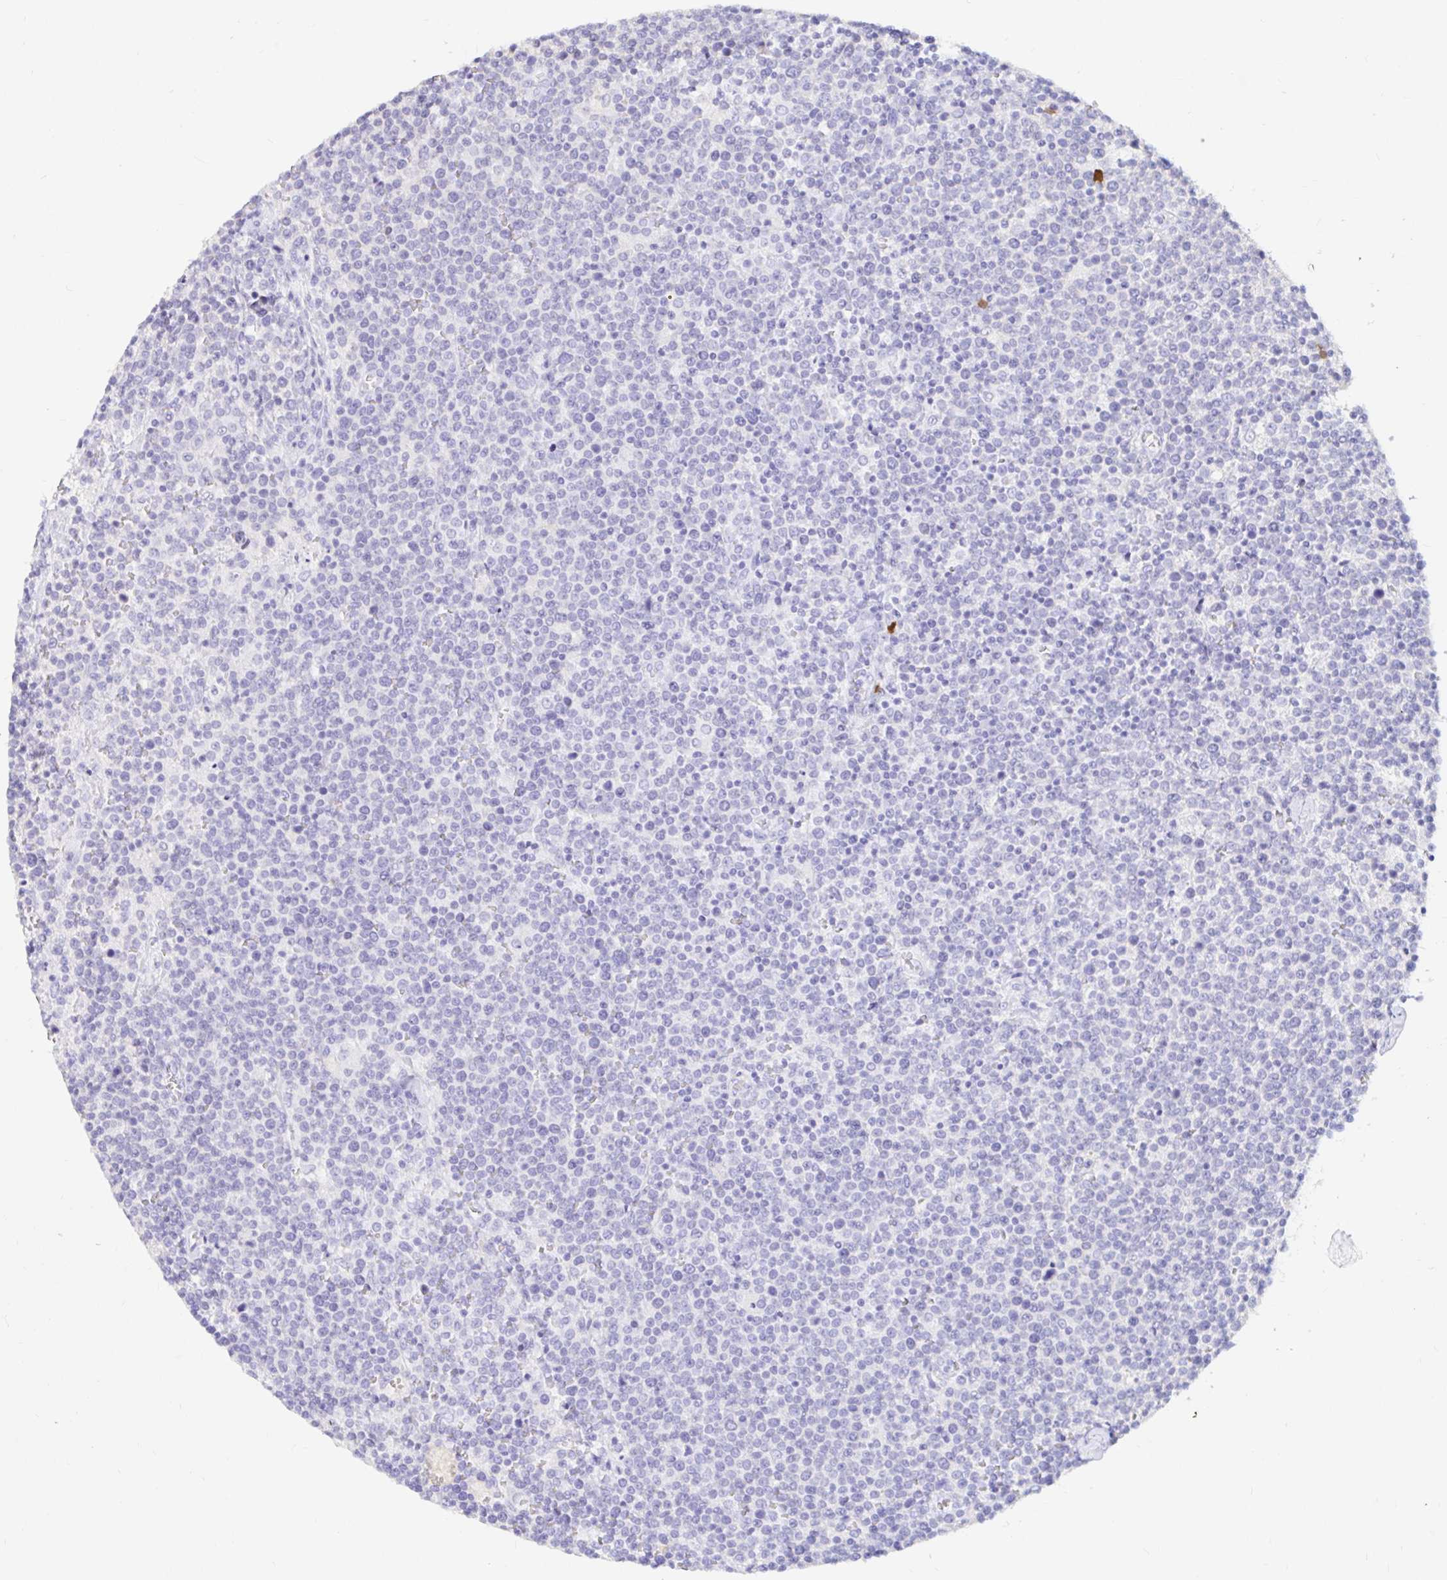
{"staining": {"intensity": "negative", "quantity": "none", "location": "none"}, "tissue": "lymphoma", "cell_type": "Tumor cells", "image_type": "cancer", "snomed": [{"axis": "morphology", "description": "Malignant lymphoma, non-Hodgkin's type, High grade"}, {"axis": "topography", "description": "Lymph node"}], "caption": "A histopathology image of high-grade malignant lymphoma, non-Hodgkin's type stained for a protein demonstrates no brown staining in tumor cells.", "gene": "PPP1R1B", "patient": {"sex": "male", "age": 61}}